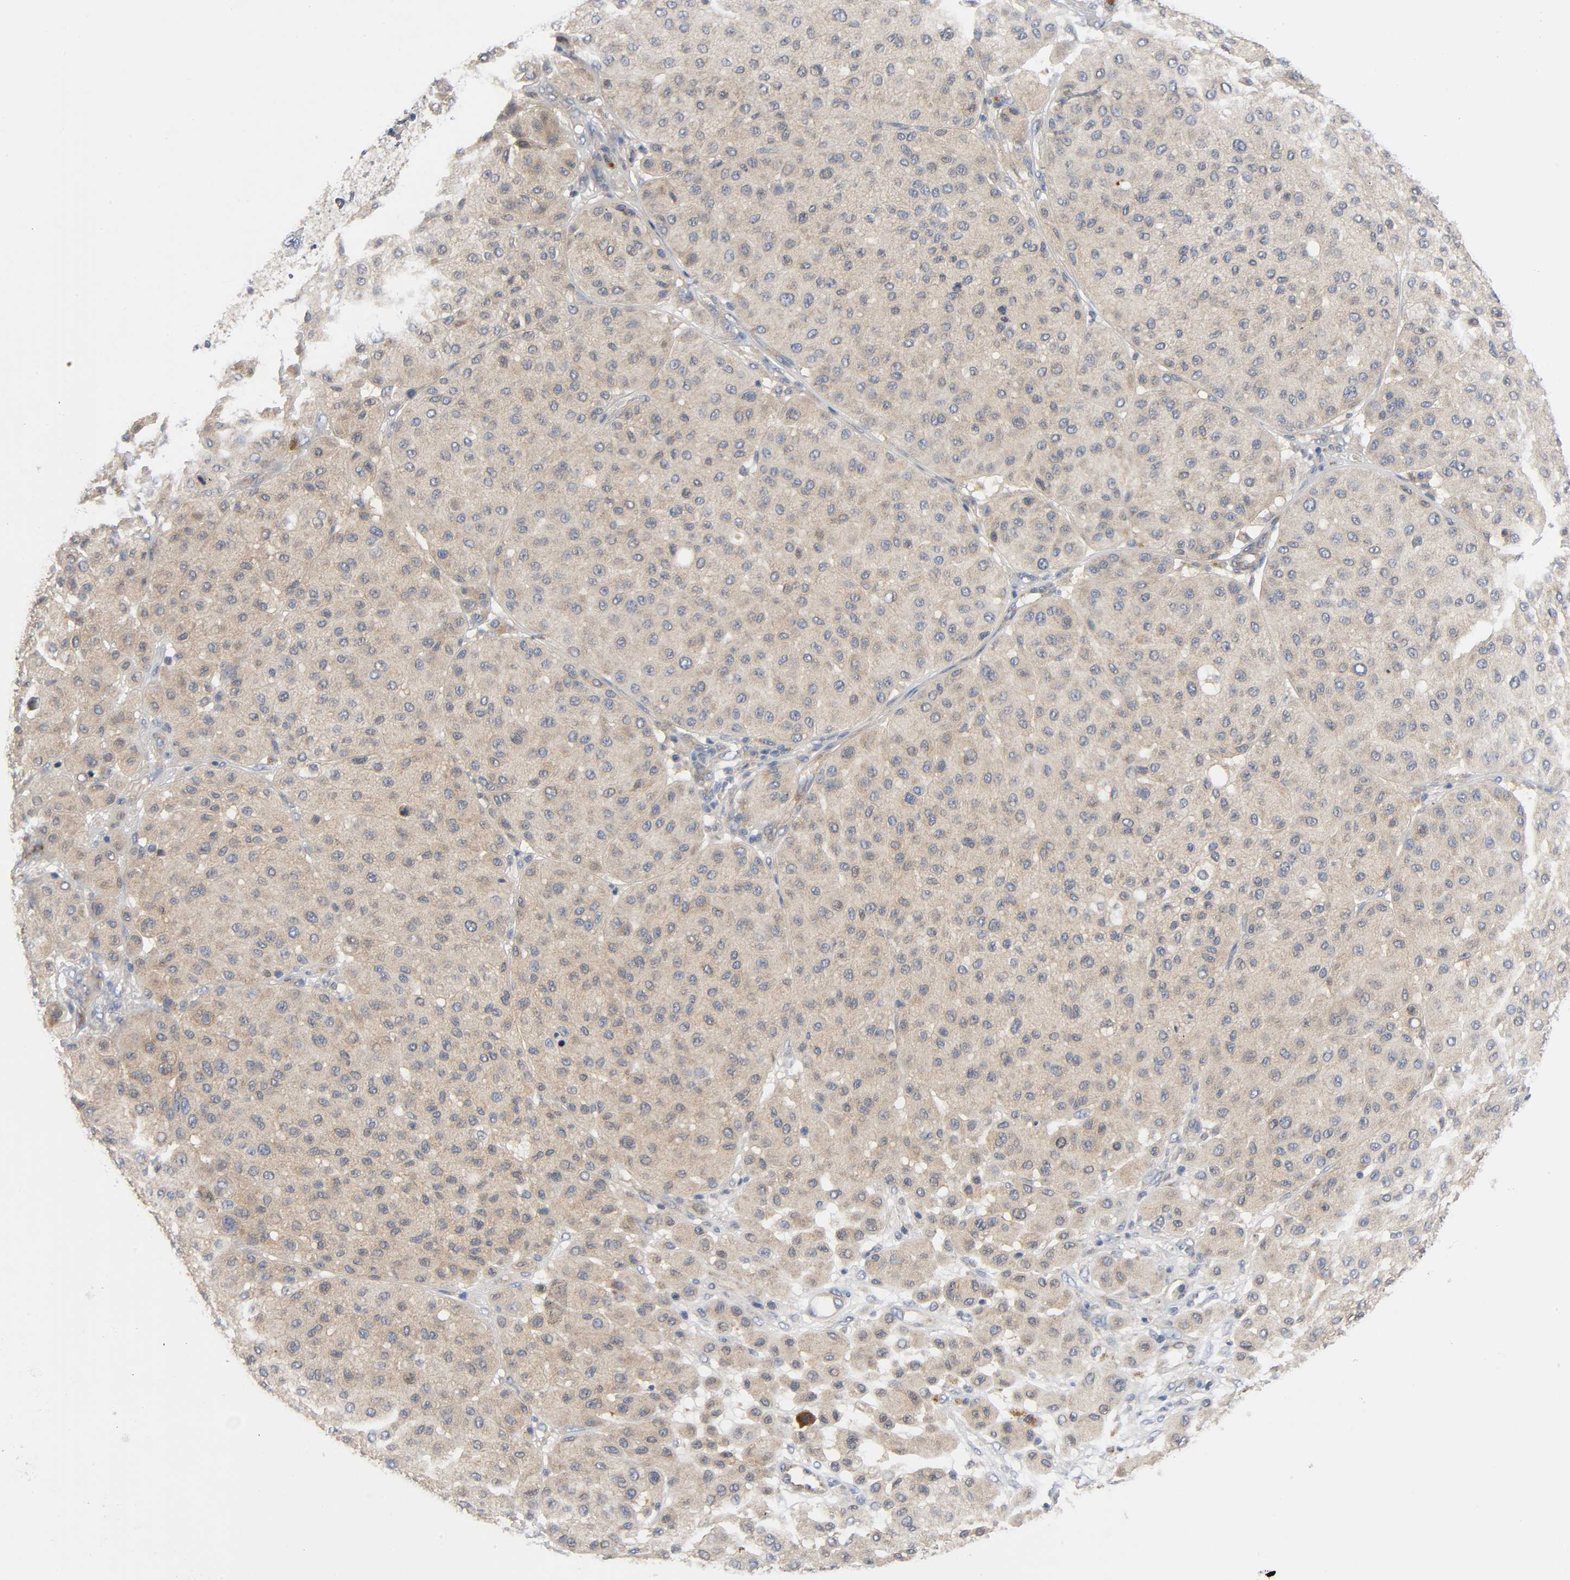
{"staining": {"intensity": "weak", "quantity": ">75%", "location": "cytoplasmic/membranous"}, "tissue": "melanoma", "cell_type": "Tumor cells", "image_type": "cancer", "snomed": [{"axis": "morphology", "description": "Normal tissue, NOS"}, {"axis": "morphology", "description": "Malignant melanoma, Metastatic site"}, {"axis": "topography", "description": "Skin"}], "caption": "Human malignant melanoma (metastatic site) stained with a protein marker exhibits weak staining in tumor cells.", "gene": "HDAC6", "patient": {"sex": "male", "age": 41}}